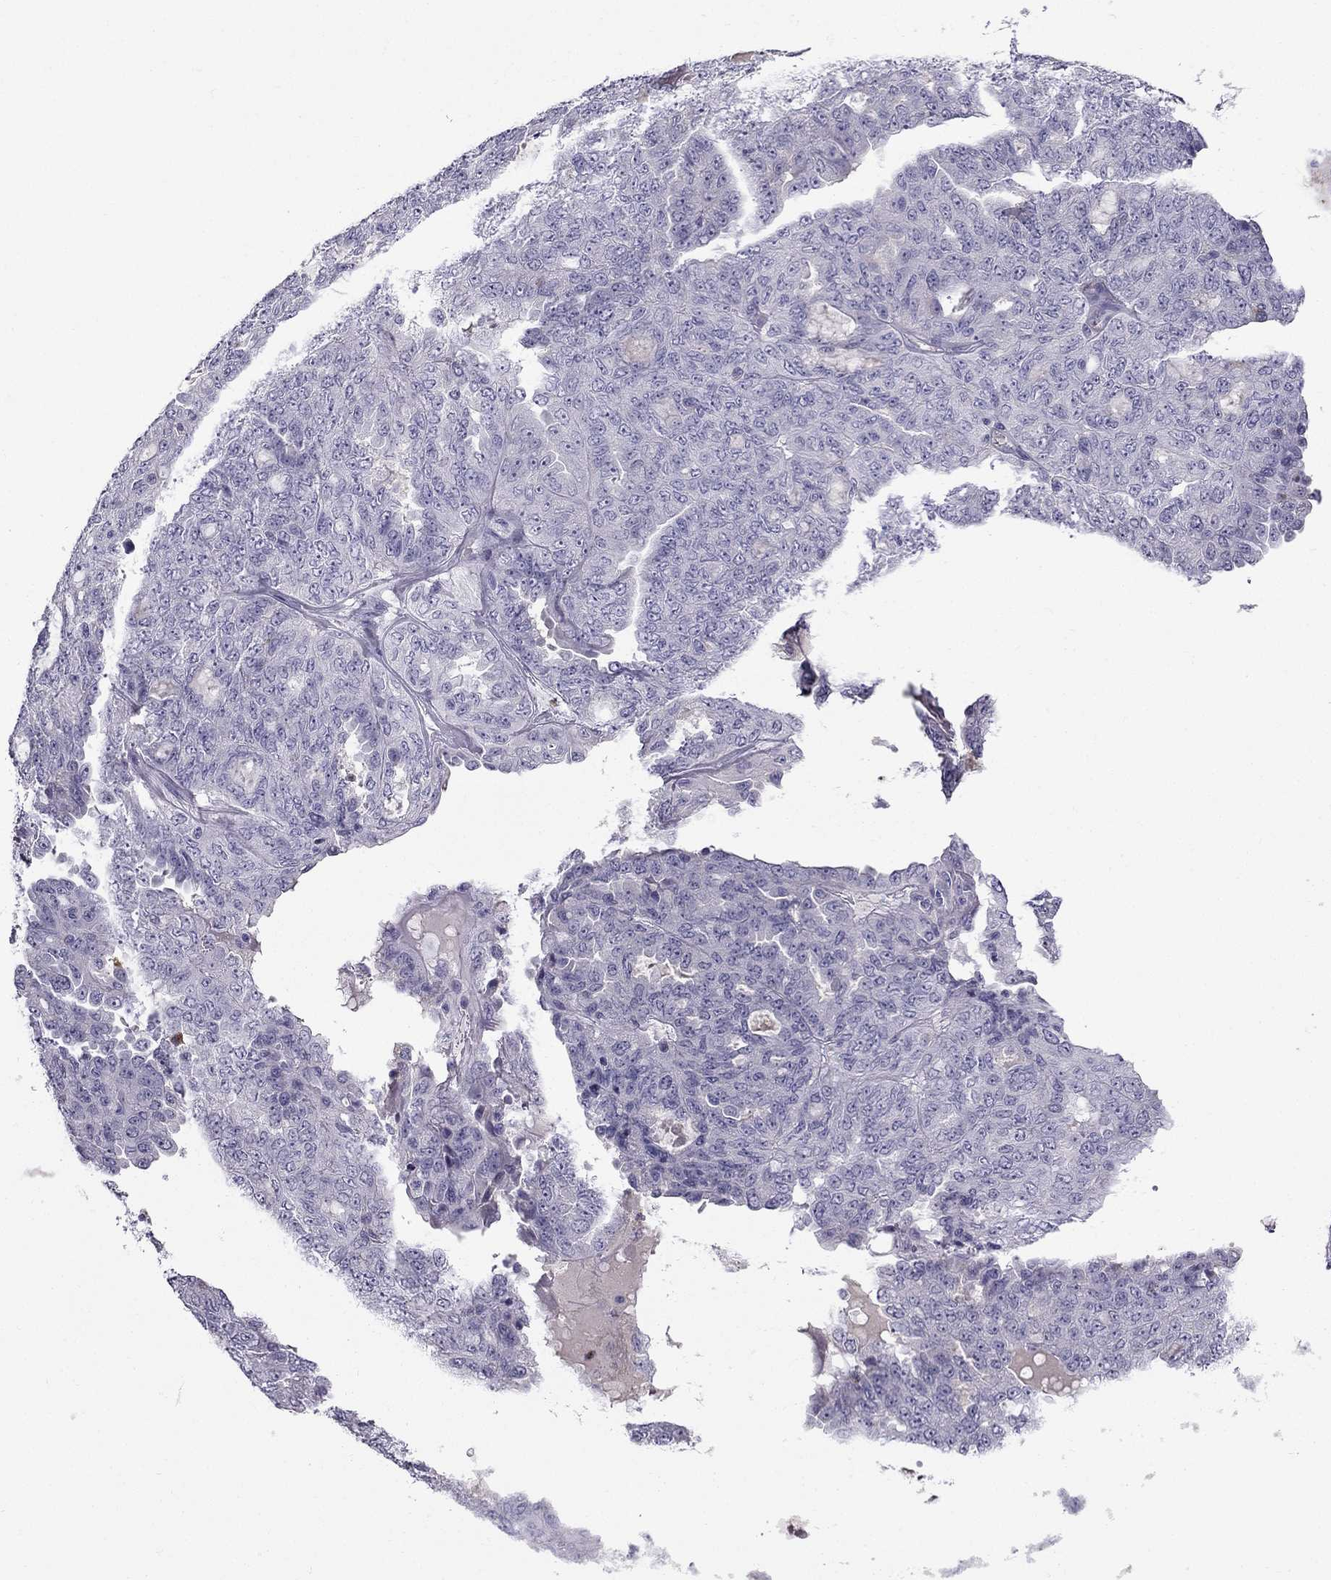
{"staining": {"intensity": "negative", "quantity": "none", "location": "none"}, "tissue": "ovarian cancer", "cell_type": "Tumor cells", "image_type": "cancer", "snomed": [{"axis": "morphology", "description": "Cystadenocarcinoma, serous, NOS"}, {"axis": "topography", "description": "Ovary"}], "caption": "This is an immunohistochemistry (IHC) histopathology image of ovarian cancer (serous cystadenocarcinoma). There is no positivity in tumor cells.", "gene": "STOML3", "patient": {"sex": "female", "age": 71}}